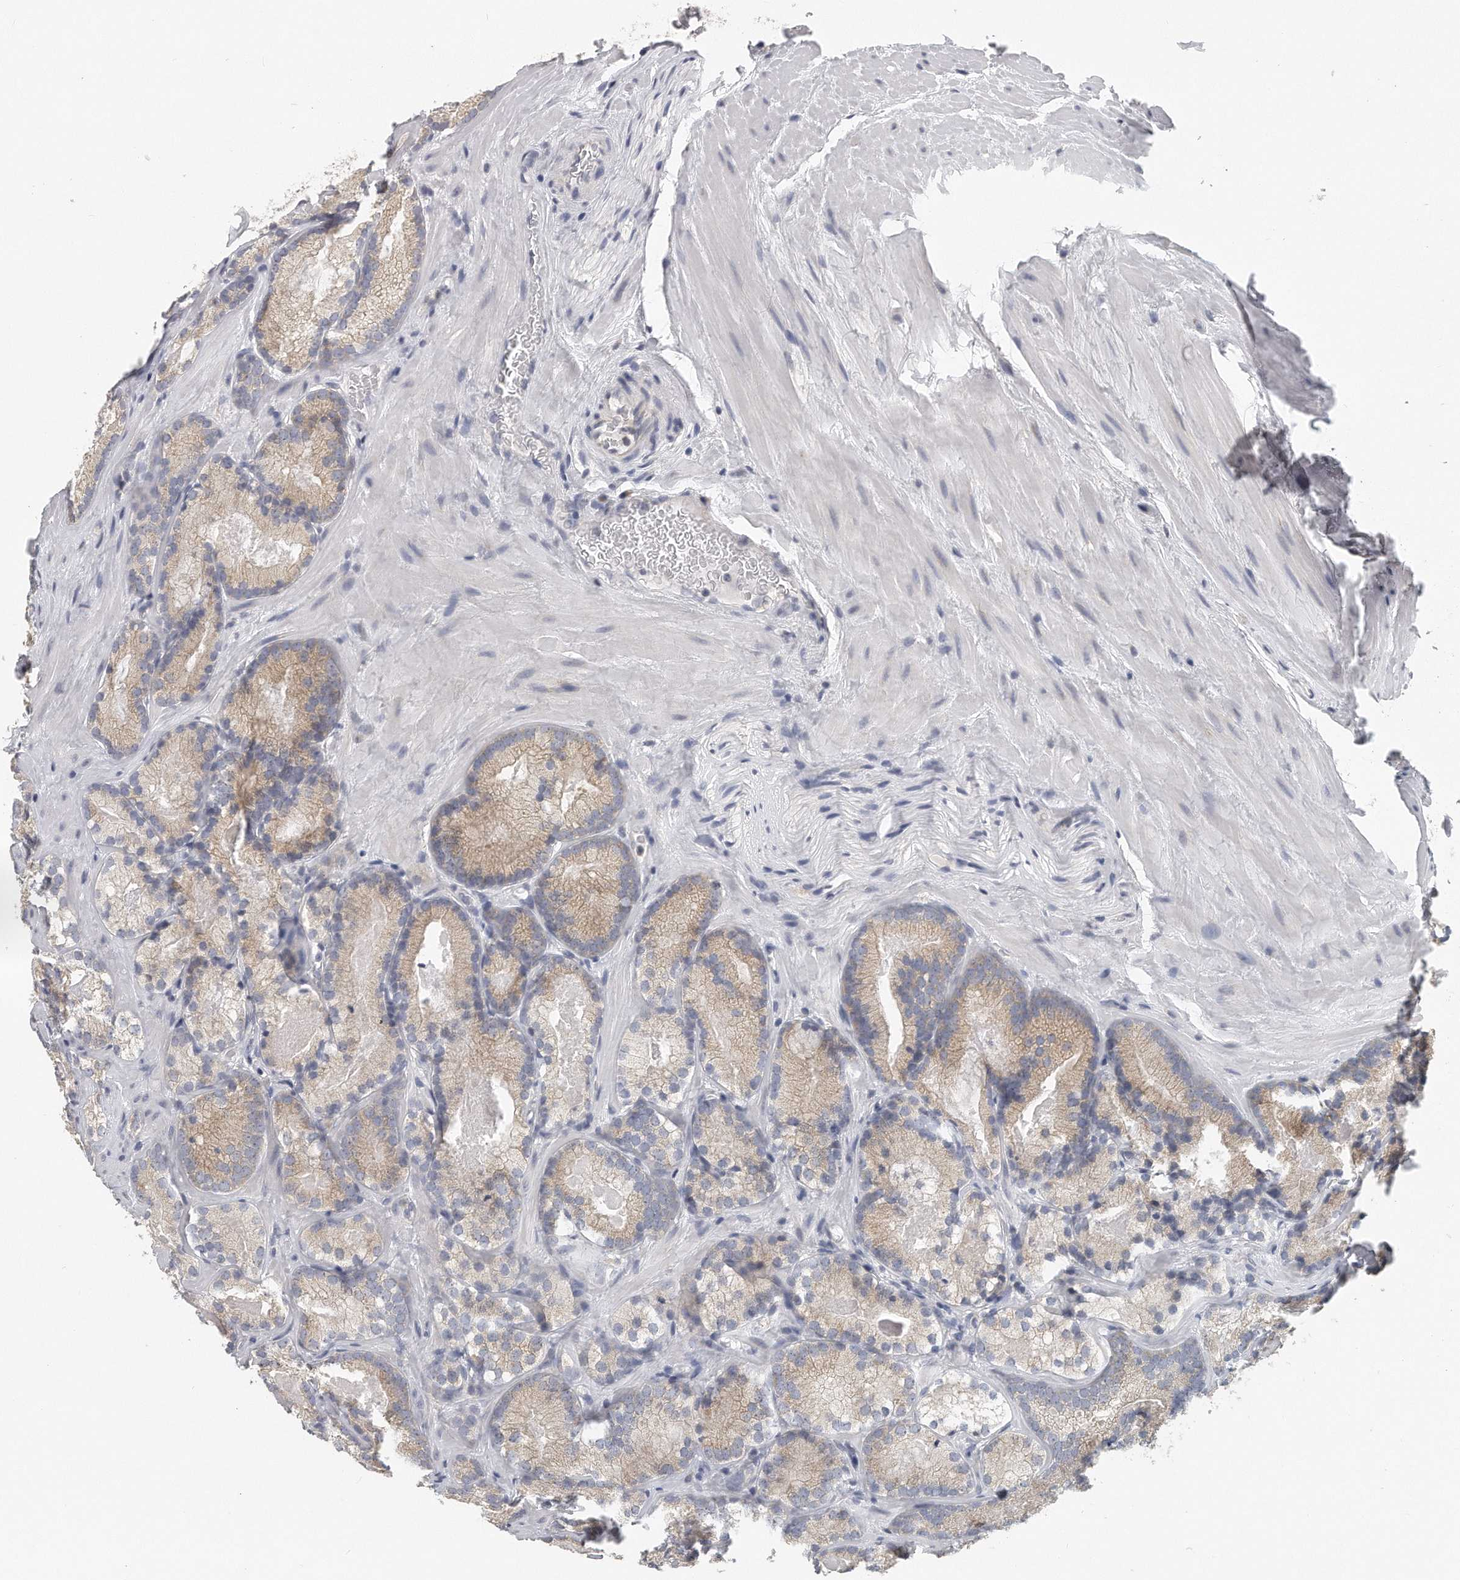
{"staining": {"intensity": "weak", "quantity": "25%-75%", "location": "cytoplasmic/membranous"}, "tissue": "prostate cancer", "cell_type": "Tumor cells", "image_type": "cancer", "snomed": [{"axis": "morphology", "description": "Adenocarcinoma, Low grade"}, {"axis": "topography", "description": "Prostate"}], "caption": "Human adenocarcinoma (low-grade) (prostate) stained with a brown dye demonstrates weak cytoplasmic/membranous positive staining in about 25%-75% of tumor cells.", "gene": "EIF3I", "patient": {"sex": "male", "age": 72}}